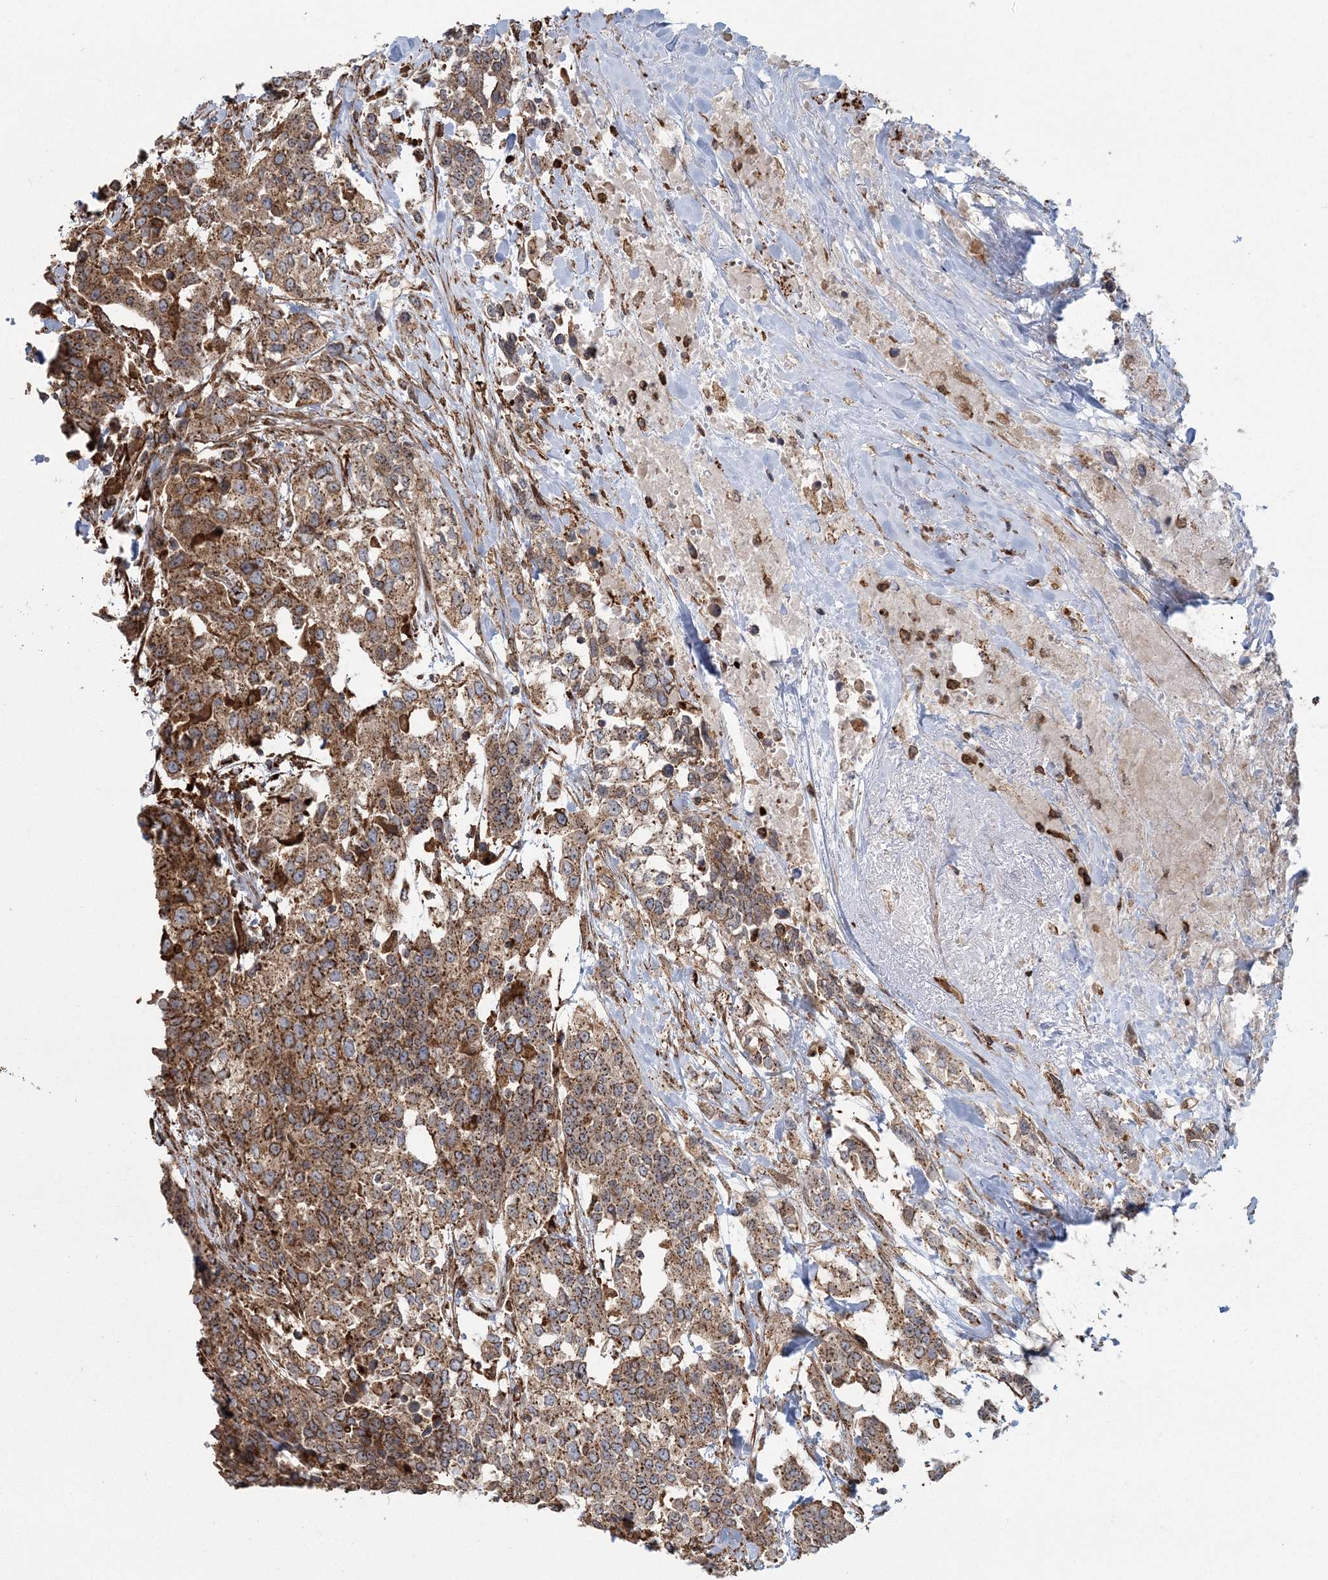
{"staining": {"intensity": "moderate", "quantity": ">75%", "location": "cytoplasmic/membranous"}, "tissue": "urothelial cancer", "cell_type": "Tumor cells", "image_type": "cancer", "snomed": [{"axis": "morphology", "description": "Urothelial carcinoma, High grade"}, {"axis": "topography", "description": "Urinary bladder"}], "caption": "Human urothelial cancer stained with a brown dye demonstrates moderate cytoplasmic/membranous positive expression in approximately >75% of tumor cells.", "gene": "TRAF3IP2", "patient": {"sex": "female", "age": 80}}